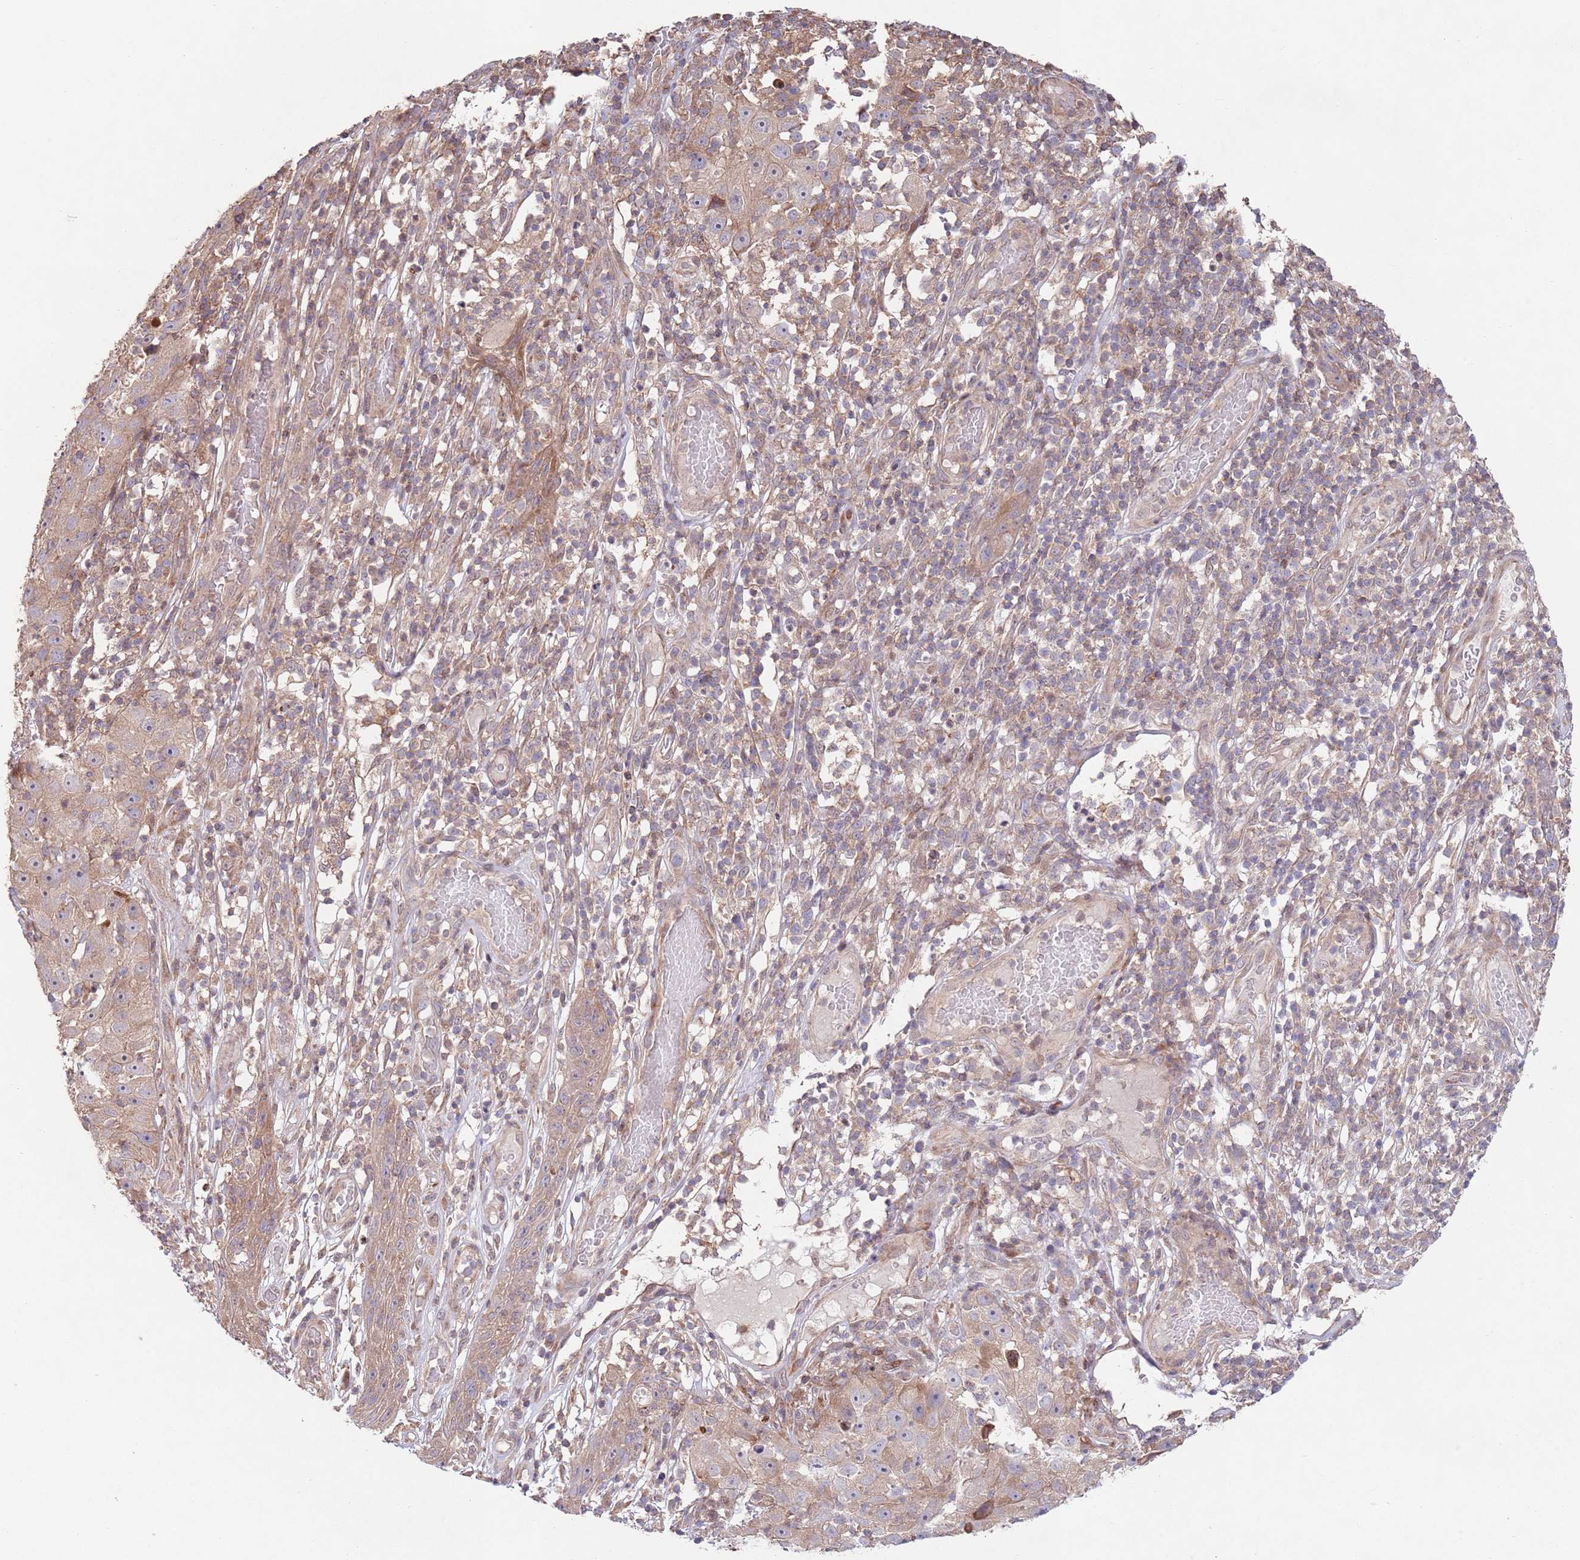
{"staining": {"intensity": "weak", "quantity": ">75%", "location": "cytoplasmic/membranous"}, "tissue": "skin cancer", "cell_type": "Tumor cells", "image_type": "cancer", "snomed": [{"axis": "morphology", "description": "Squamous cell carcinoma, NOS"}, {"axis": "topography", "description": "Skin"}], "caption": "An immunohistochemistry (IHC) histopathology image of tumor tissue is shown. Protein staining in brown shows weak cytoplasmic/membranous positivity in squamous cell carcinoma (skin) within tumor cells. (DAB IHC with brightfield microscopy, high magnification).", "gene": "RNF19B", "patient": {"sex": "female", "age": 87}}